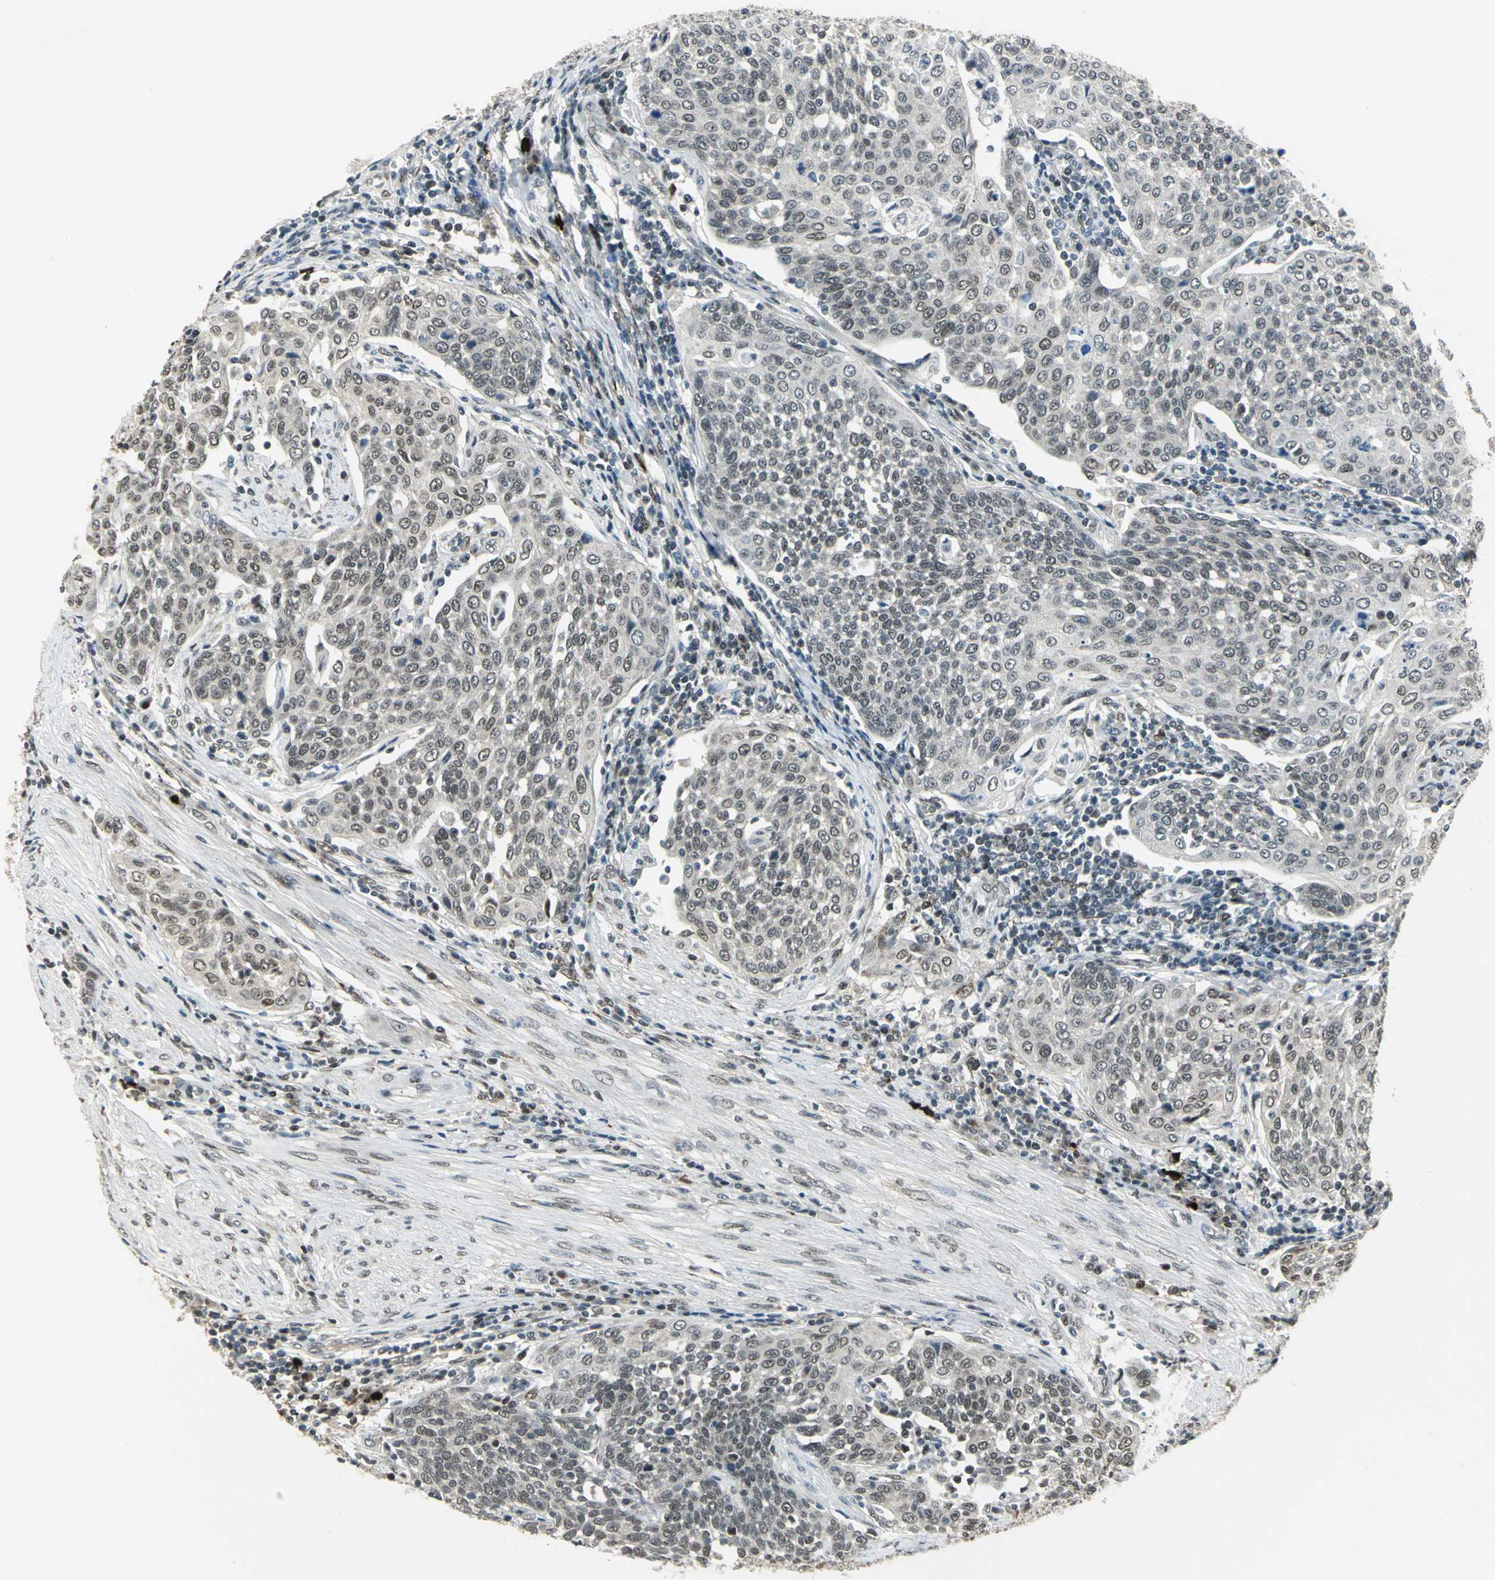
{"staining": {"intensity": "negative", "quantity": "none", "location": "none"}, "tissue": "cervical cancer", "cell_type": "Tumor cells", "image_type": "cancer", "snomed": [{"axis": "morphology", "description": "Squamous cell carcinoma, NOS"}, {"axis": "topography", "description": "Cervix"}], "caption": "Cervical squamous cell carcinoma stained for a protein using immunohistochemistry demonstrates no staining tumor cells.", "gene": "RAD17", "patient": {"sex": "female", "age": 34}}